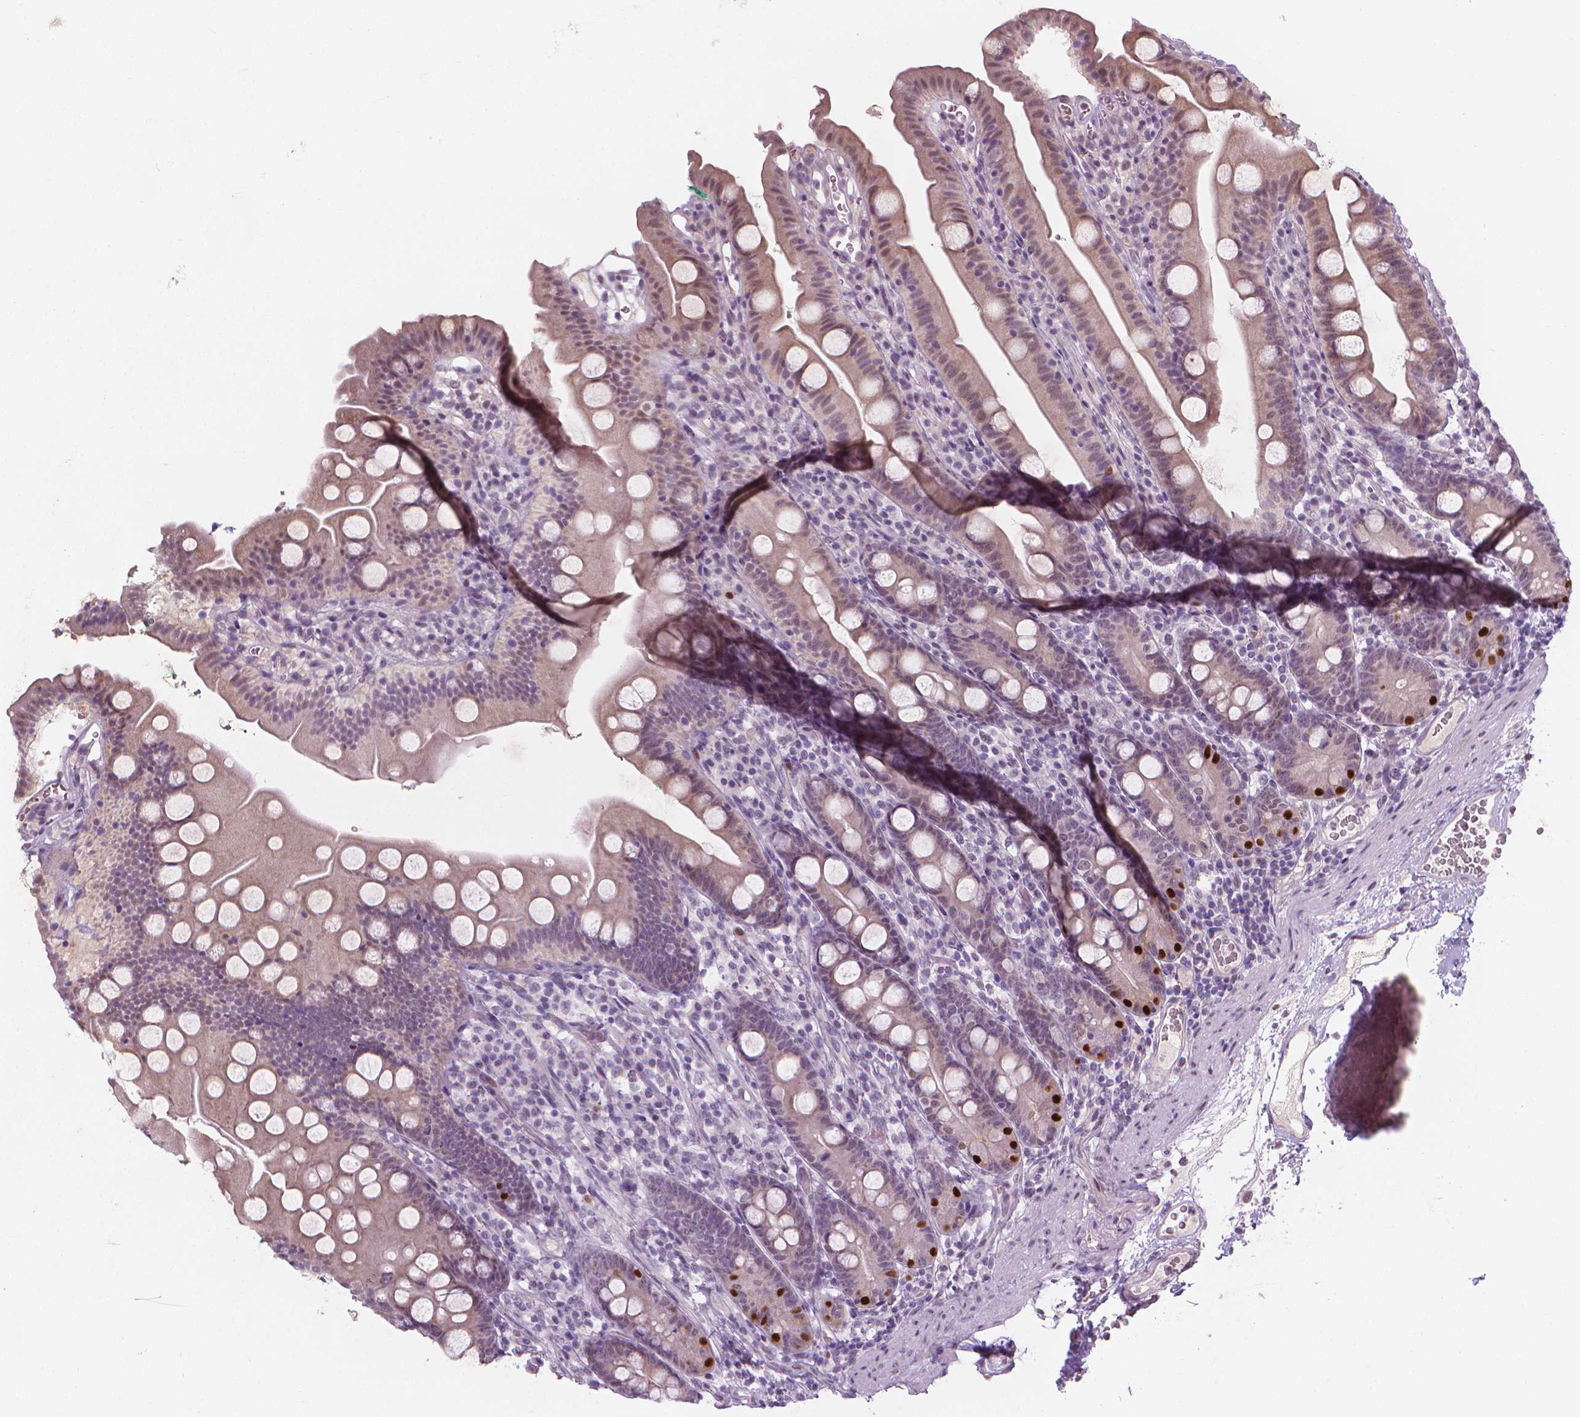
{"staining": {"intensity": "strong", "quantity": "<25%", "location": "nuclear"}, "tissue": "duodenum", "cell_type": "Glandular cells", "image_type": "normal", "snomed": [{"axis": "morphology", "description": "Normal tissue, NOS"}, {"axis": "topography", "description": "Duodenum"}], "caption": "Immunohistochemical staining of normal duodenum exhibits medium levels of strong nuclear expression in about <25% of glandular cells. (Brightfield microscopy of DAB IHC at high magnification).", "gene": "CDKN1C", "patient": {"sex": "female", "age": 67}}